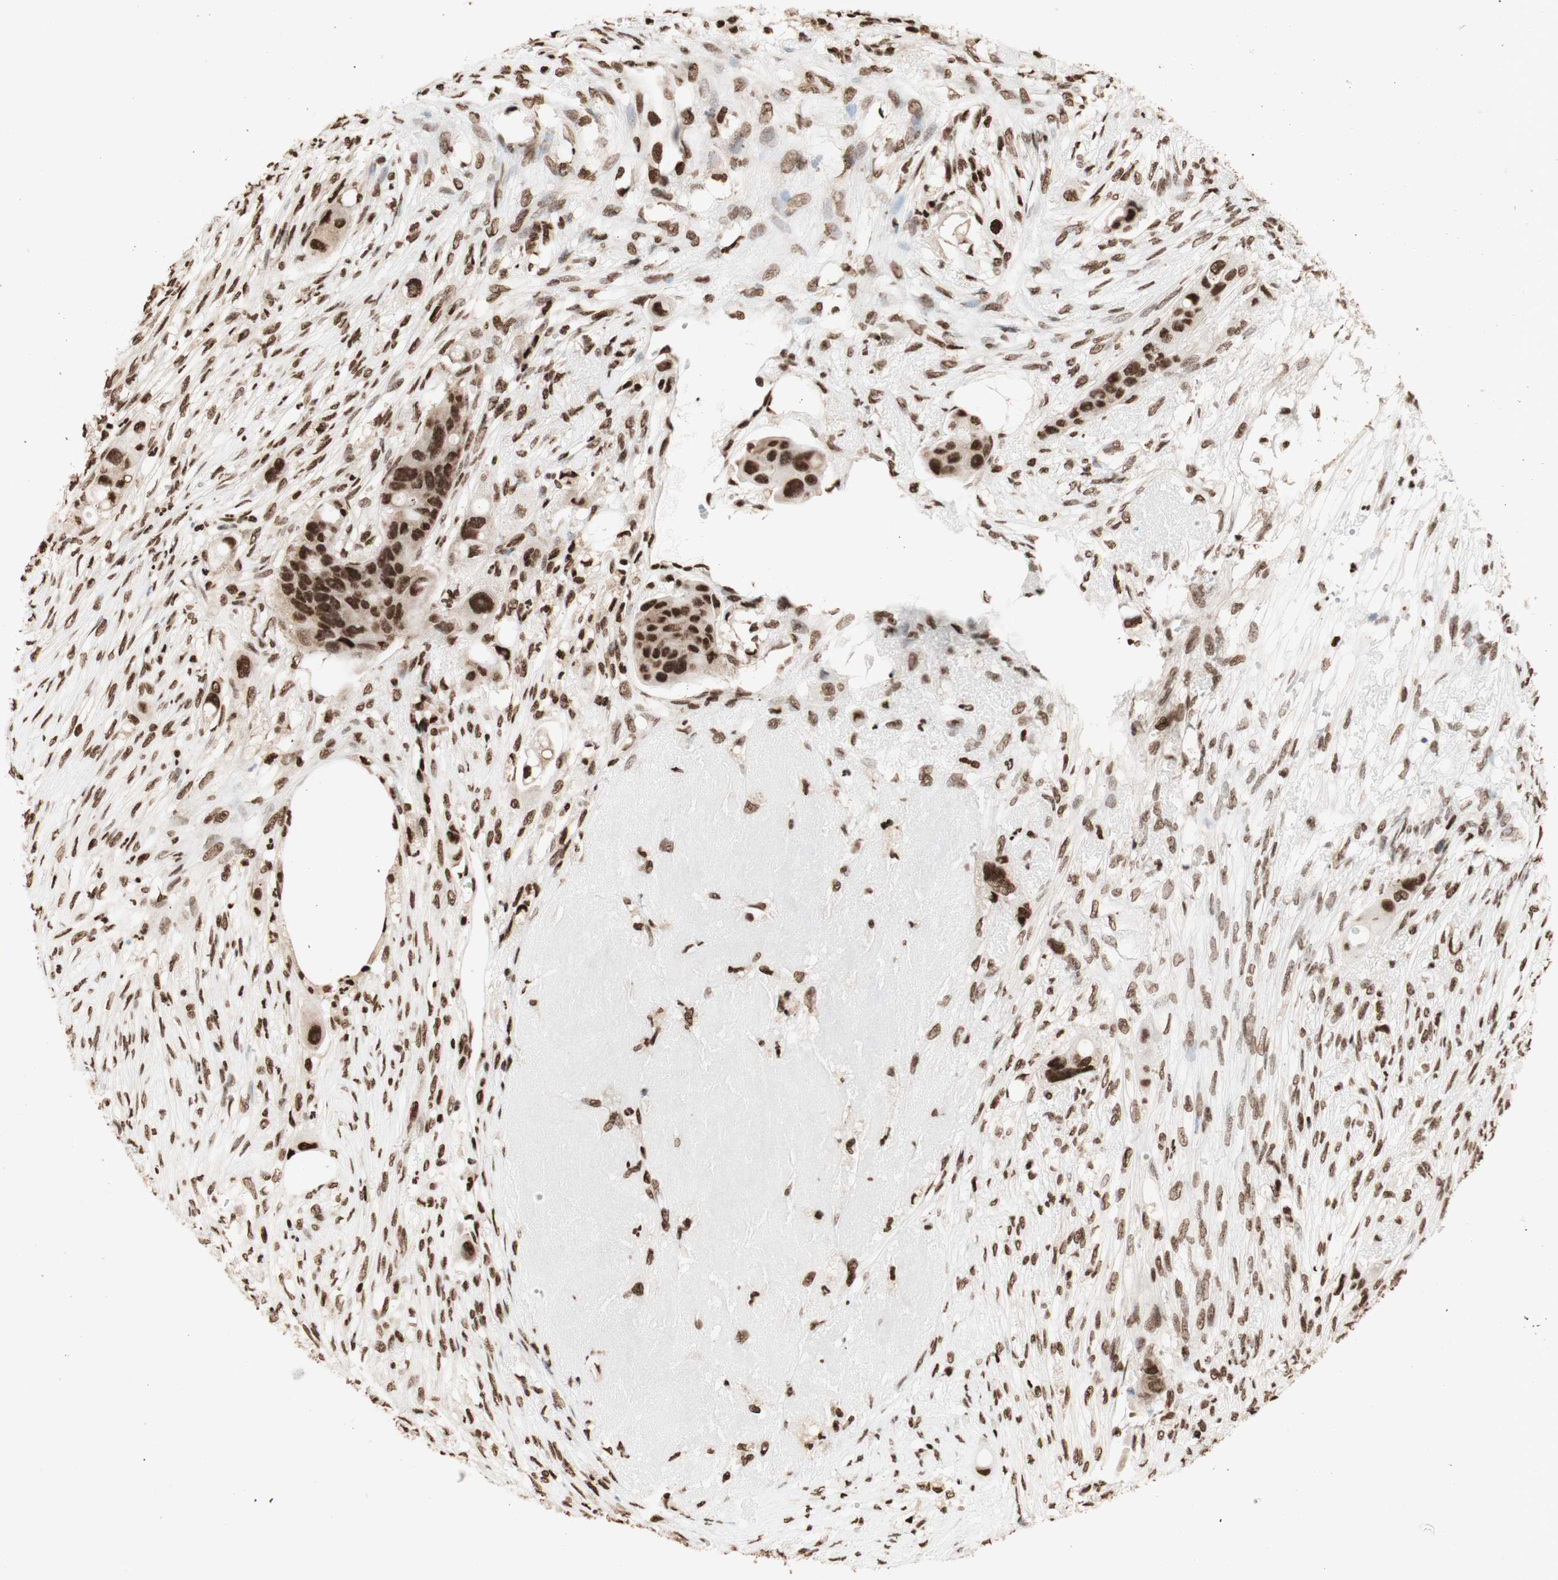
{"staining": {"intensity": "strong", "quantity": ">75%", "location": "cytoplasmic/membranous,nuclear"}, "tissue": "colorectal cancer", "cell_type": "Tumor cells", "image_type": "cancer", "snomed": [{"axis": "morphology", "description": "Adenocarcinoma, NOS"}, {"axis": "topography", "description": "Colon"}], "caption": "This is a photomicrograph of immunohistochemistry (IHC) staining of adenocarcinoma (colorectal), which shows strong positivity in the cytoplasmic/membranous and nuclear of tumor cells.", "gene": "HNRNPA2B1", "patient": {"sex": "female", "age": 57}}